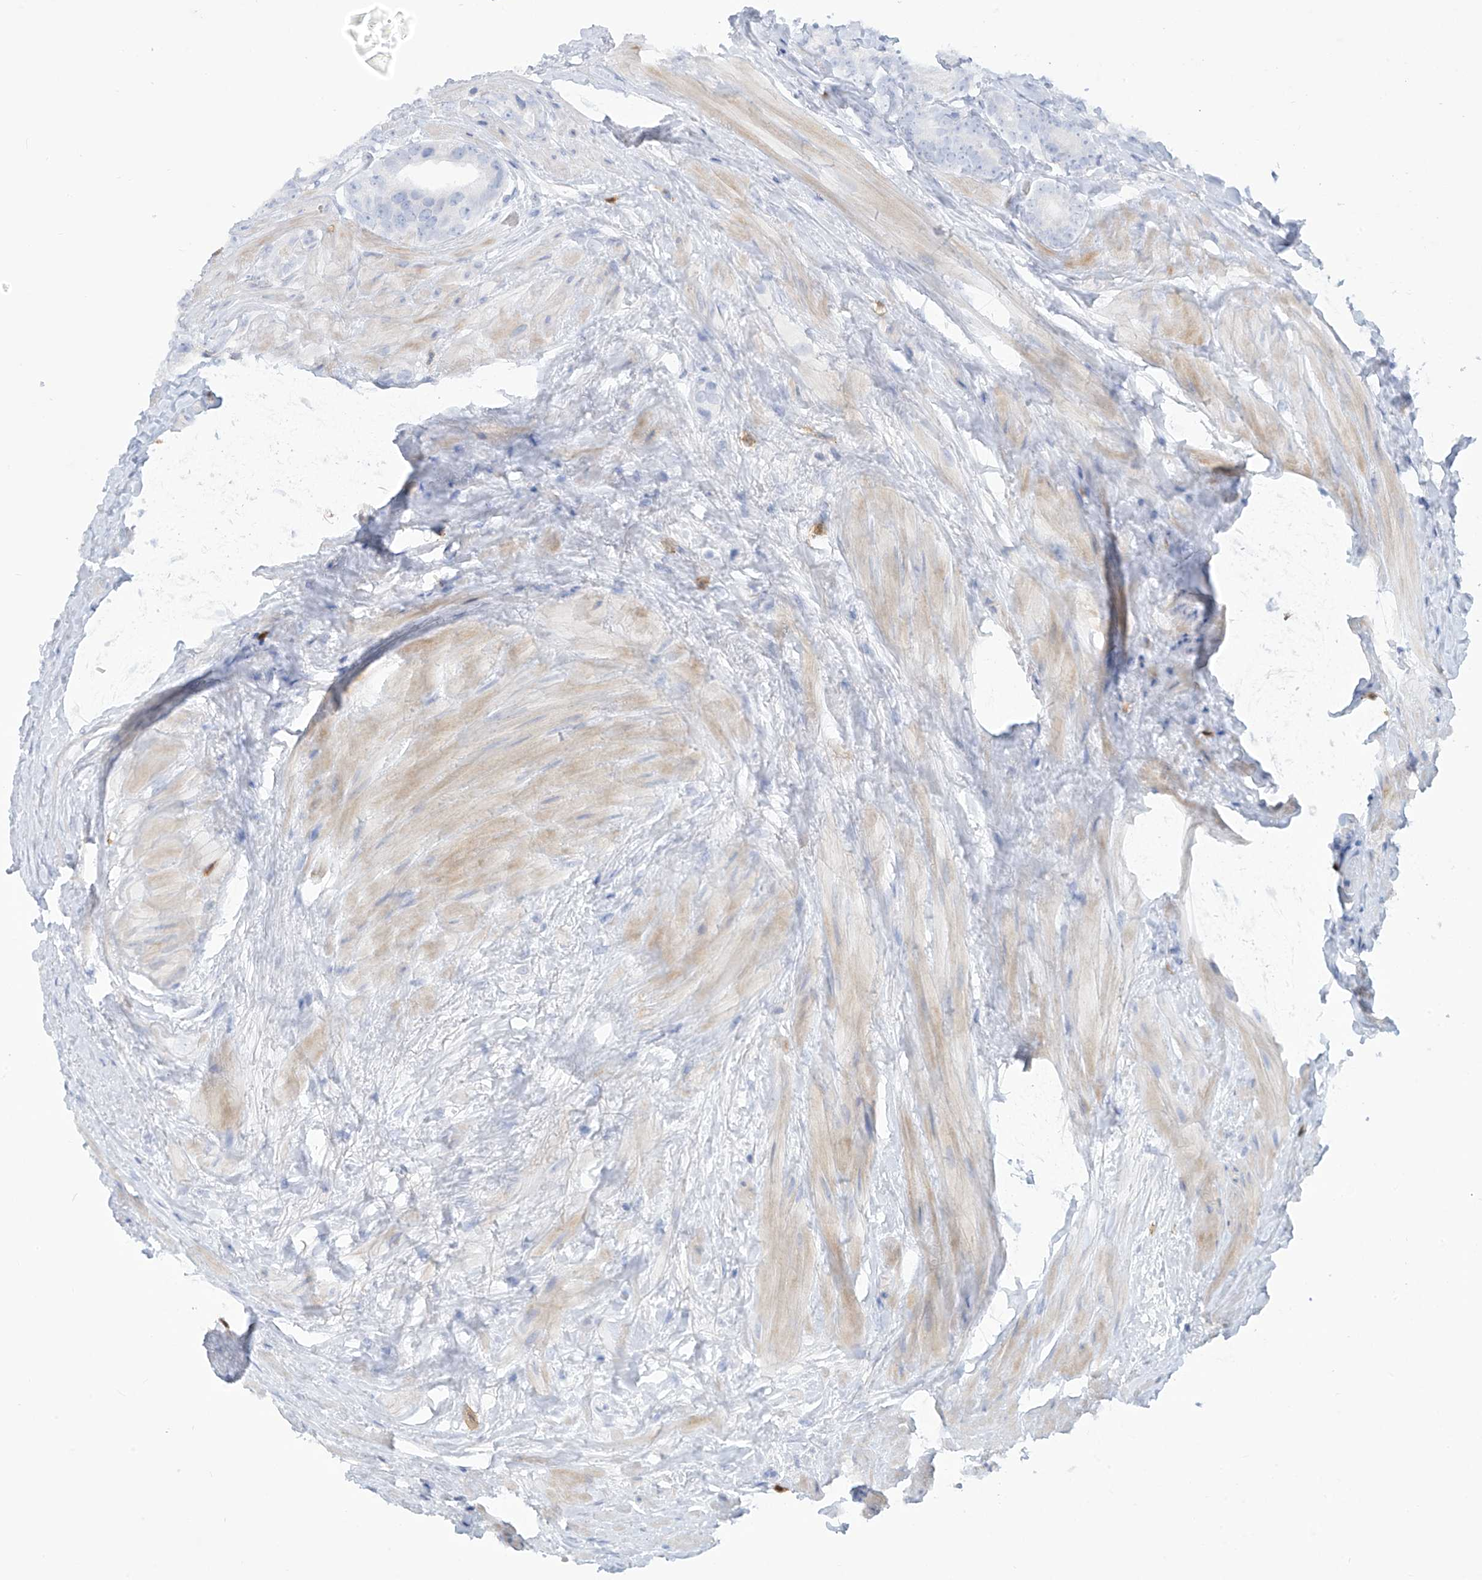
{"staining": {"intensity": "negative", "quantity": "none", "location": "none"}, "tissue": "prostate cancer", "cell_type": "Tumor cells", "image_type": "cancer", "snomed": [{"axis": "morphology", "description": "Adenocarcinoma, High grade"}, {"axis": "topography", "description": "Prostate"}], "caption": "There is no significant expression in tumor cells of high-grade adenocarcinoma (prostate).", "gene": "TRMT2B", "patient": {"sex": "male", "age": 56}}